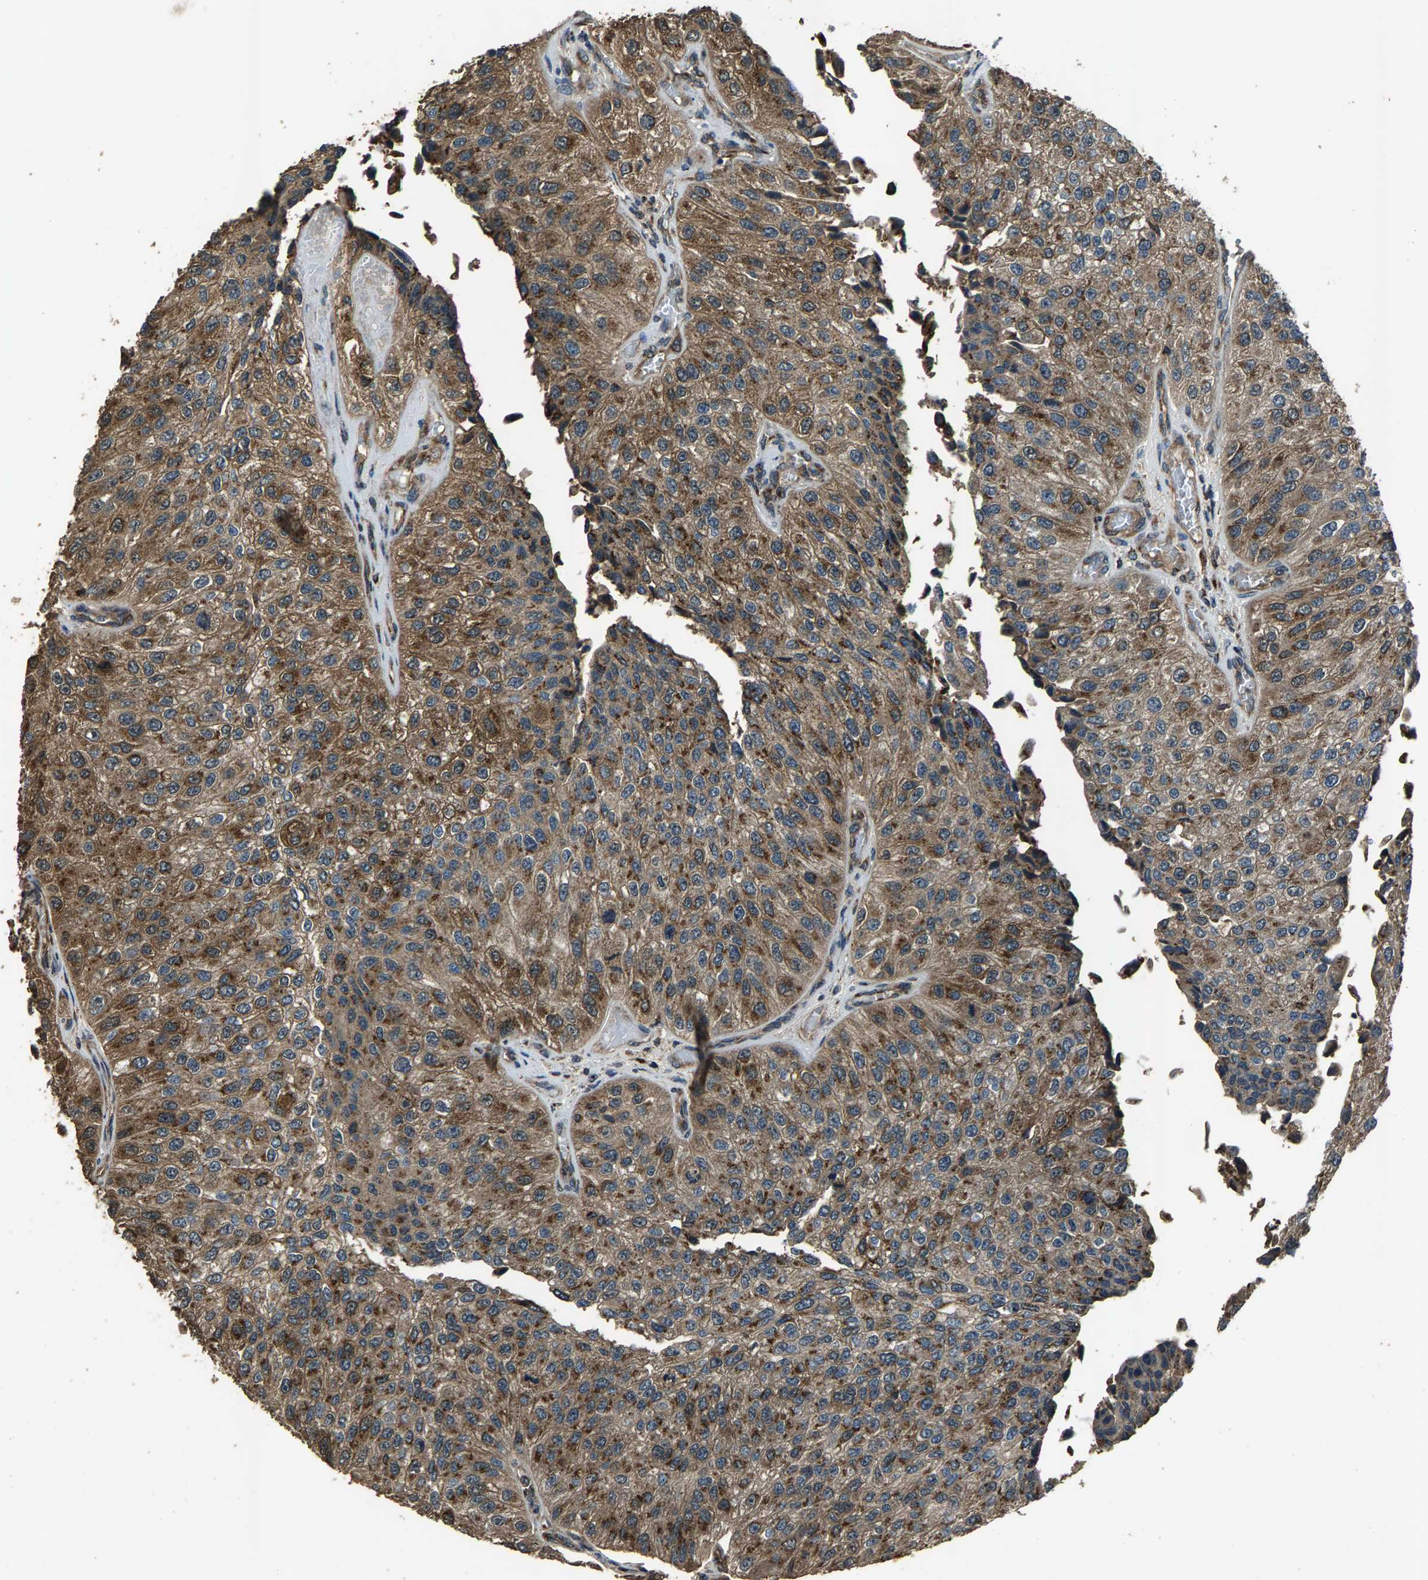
{"staining": {"intensity": "moderate", "quantity": ">75%", "location": "cytoplasmic/membranous"}, "tissue": "urothelial cancer", "cell_type": "Tumor cells", "image_type": "cancer", "snomed": [{"axis": "morphology", "description": "Urothelial carcinoma, High grade"}, {"axis": "topography", "description": "Kidney"}, {"axis": "topography", "description": "Urinary bladder"}], "caption": "About >75% of tumor cells in high-grade urothelial carcinoma show moderate cytoplasmic/membranous protein positivity as visualized by brown immunohistochemical staining.", "gene": "SLC38A10", "patient": {"sex": "male", "age": 77}}